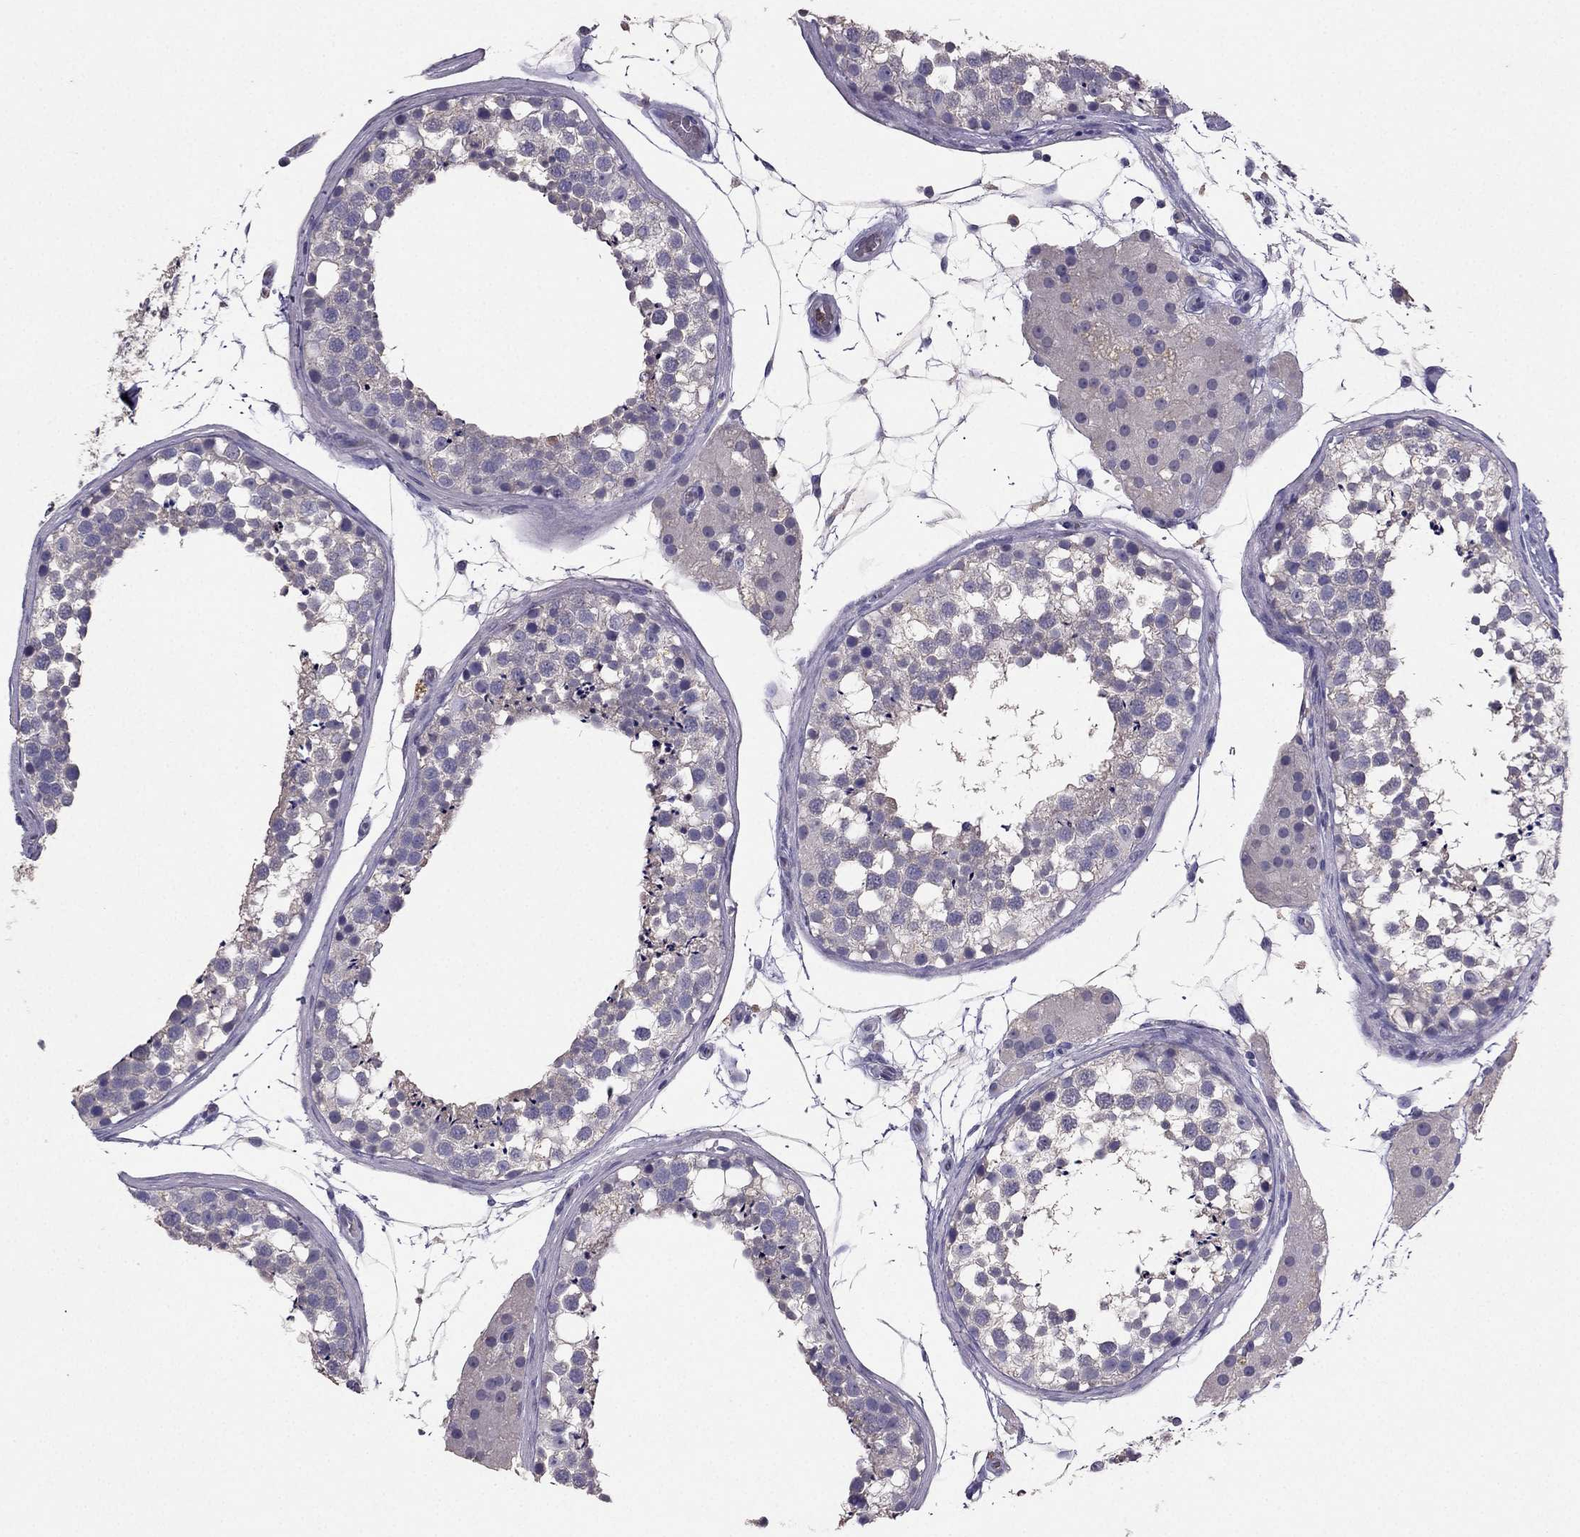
{"staining": {"intensity": "negative", "quantity": "none", "location": "none"}, "tissue": "testis", "cell_type": "Cells in seminiferous ducts", "image_type": "normal", "snomed": [{"axis": "morphology", "description": "Normal tissue, NOS"}, {"axis": "morphology", "description": "Seminoma, NOS"}, {"axis": "topography", "description": "Testis"}], "caption": "This is a photomicrograph of IHC staining of normal testis, which shows no expression in cells in seminiferous ducts.", "gene": "RFLNB", "patient": {"sex": "male", "age": 65}}